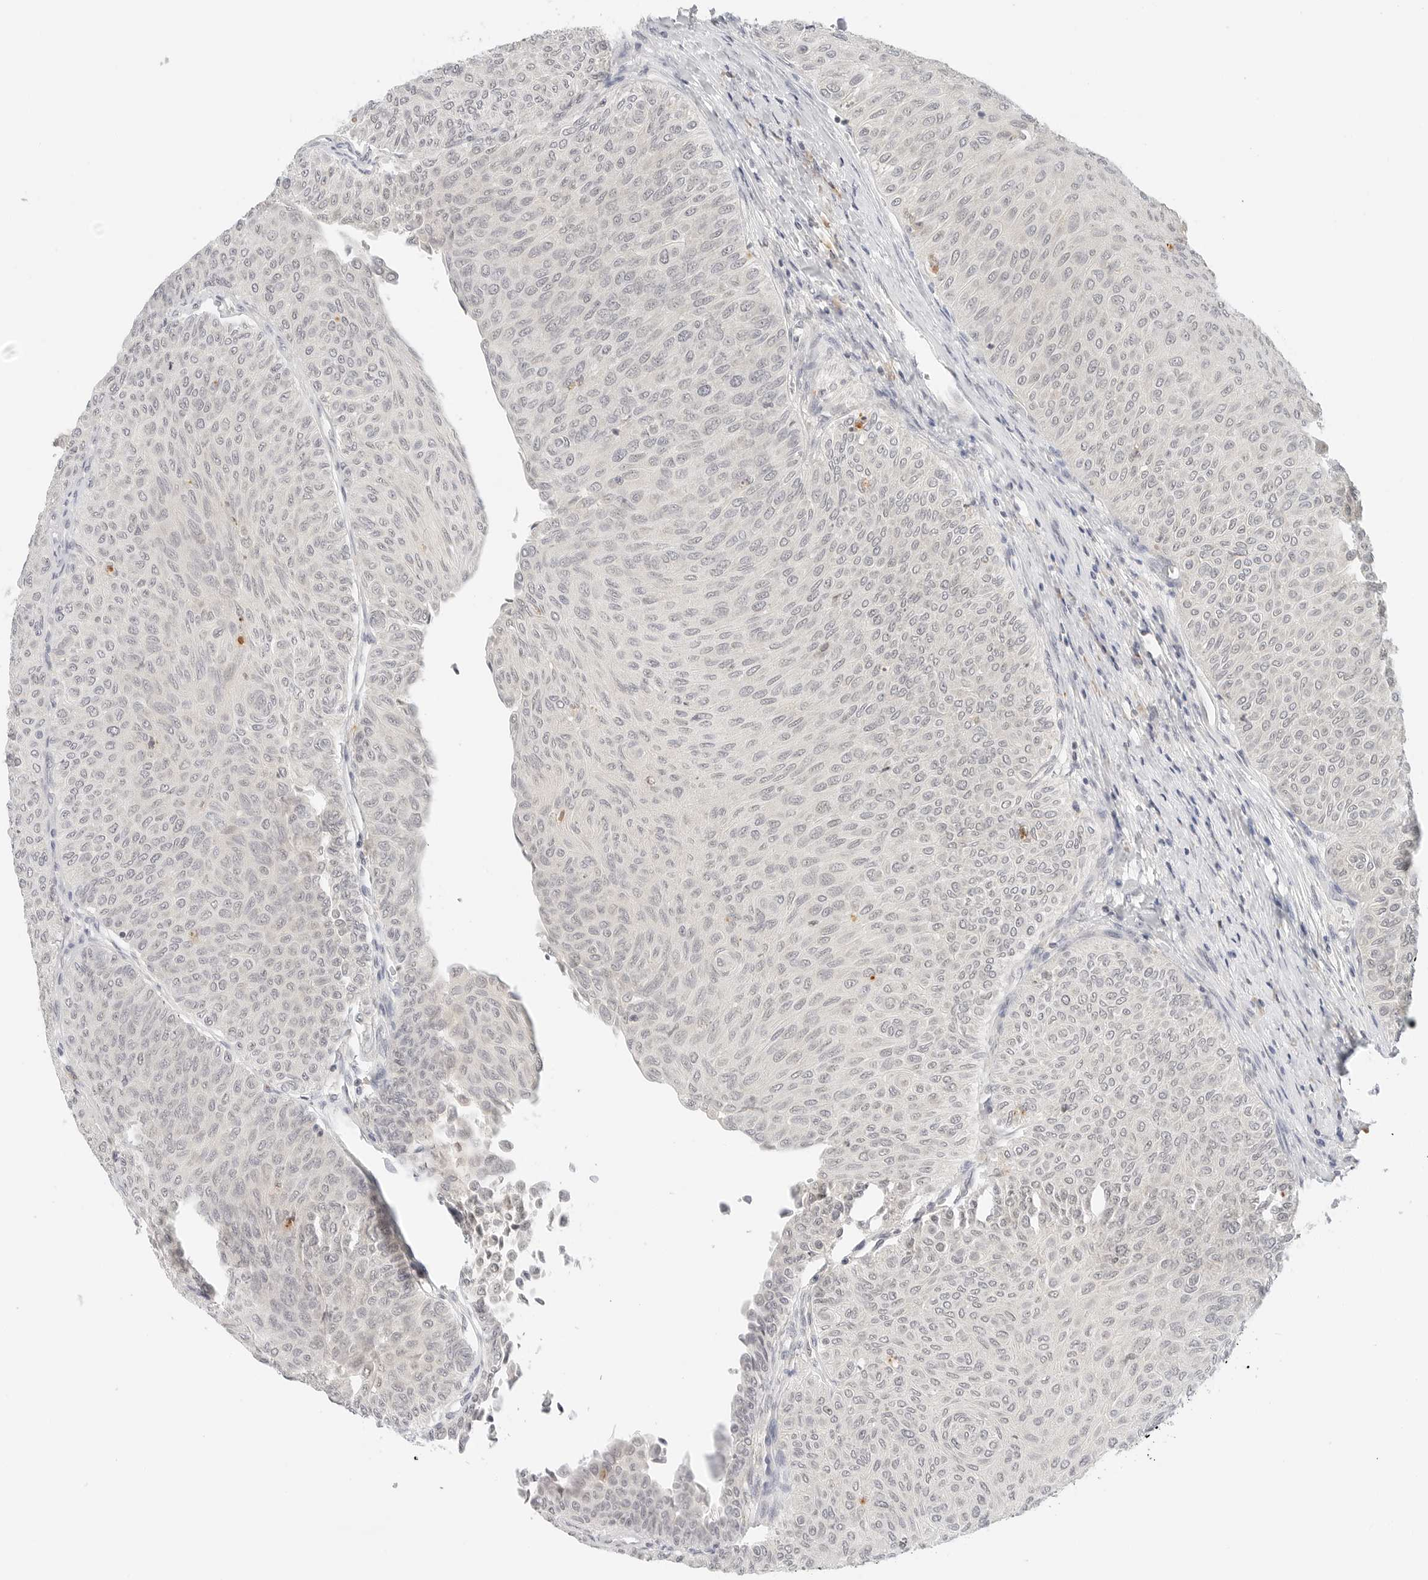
{"staining": {"intensity": "negative", "quantity": "none", "location": "none"}, "tissue": "urothelial cancer", "cell_type": "Tumor cells", "image_type": "cancer", "snomed": [{"axis": "morphology", "description": "Urothelial carcinoma, Low grade"}, {"axis": "topography", "description": "Urinary bladder"}], "caption": "Tumor cells are negative for brown protein staining in urothelial cancer.", "gene": "NEO1", "patient": {"sex": "male", "age": 78}}